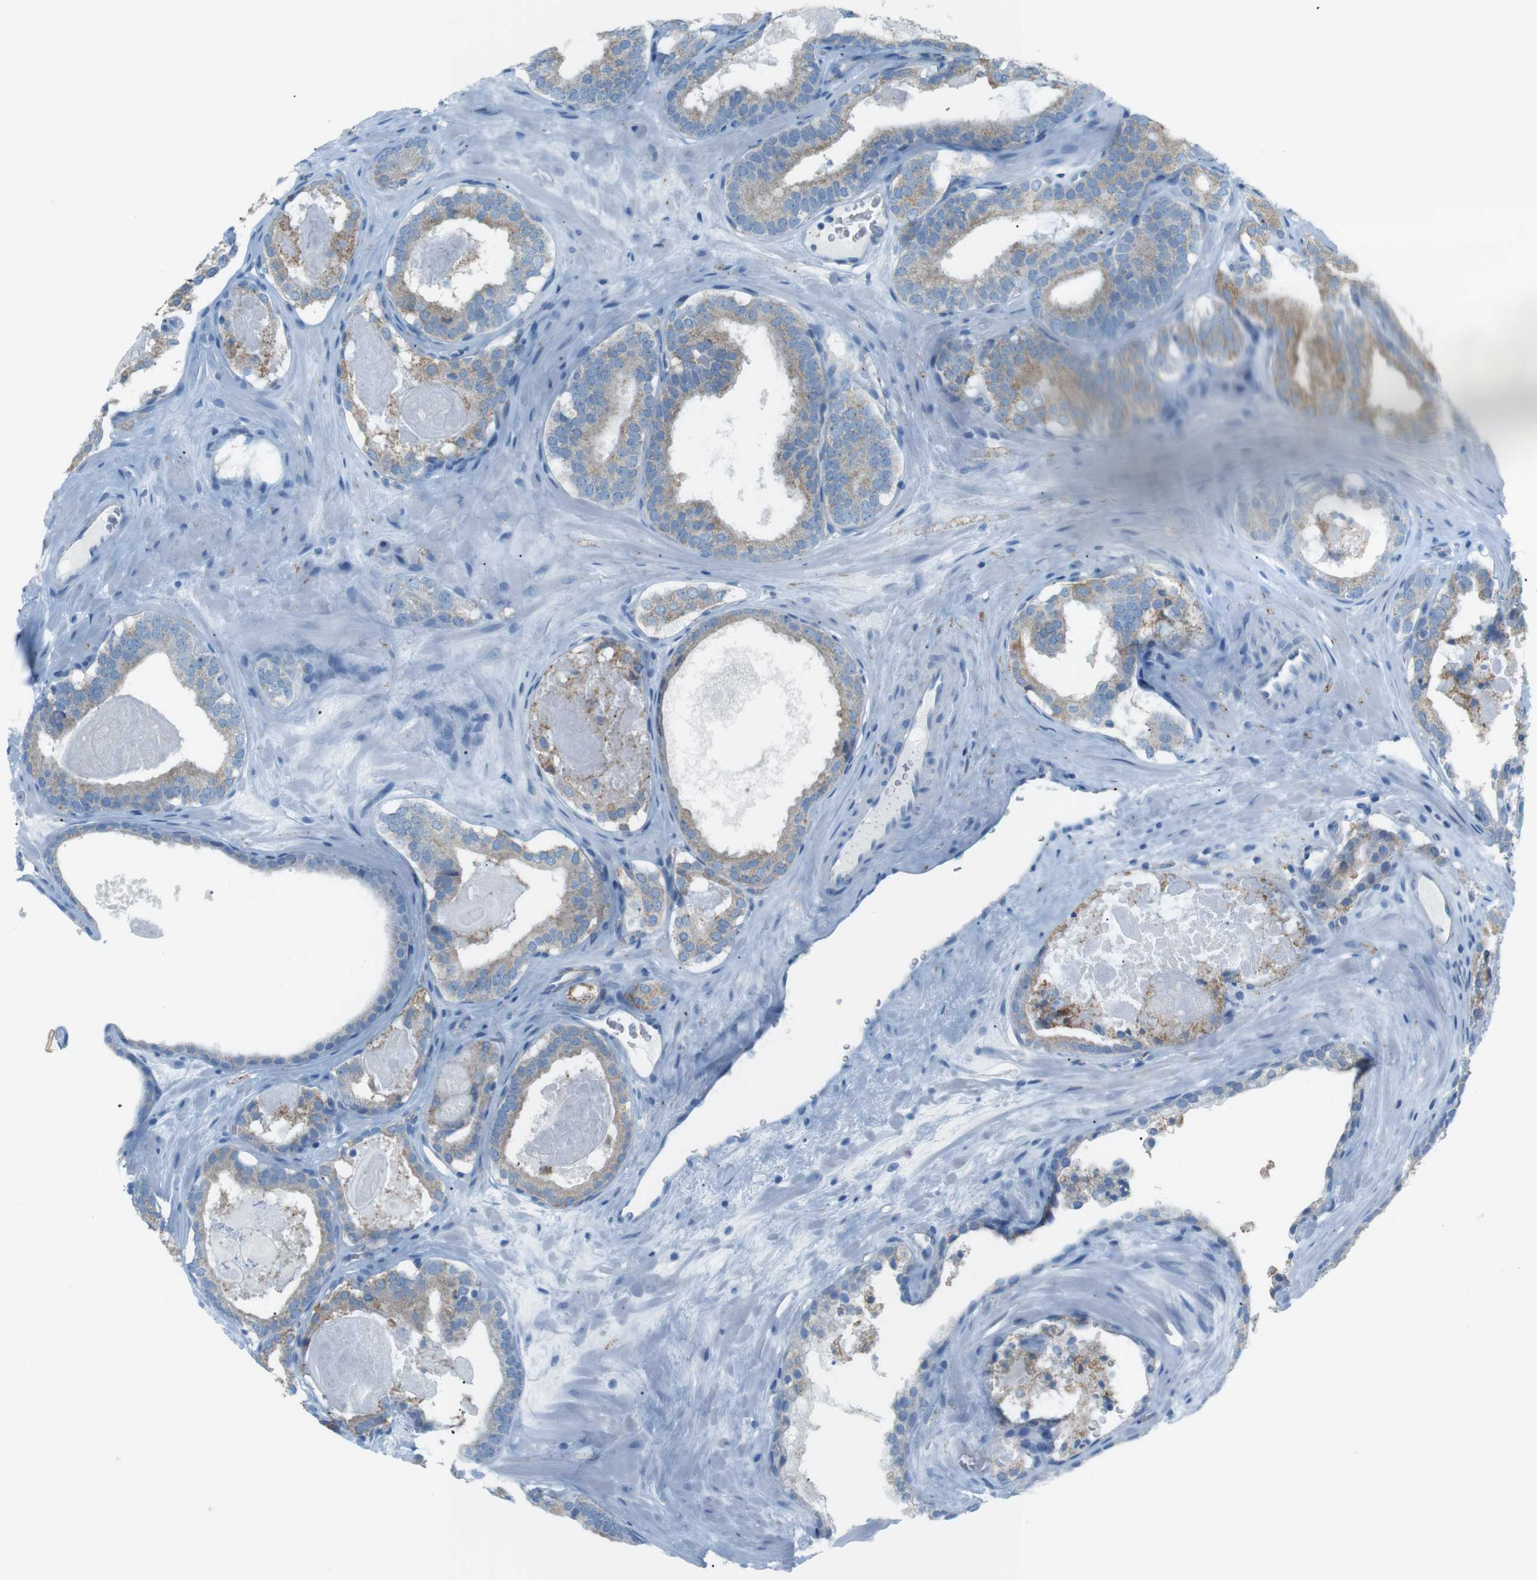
{"staining": {"intensity": "weak", "quantity": "25%-75%", "location": "cytoplasmic/membranous"}, "tissue": "prostate cancer", "cell_type": "Tumor cells", "image_type": "cancer", "snomed": [{"axis": "morphology", "description": "Adenocarcinoma, High grade"}, {"axis": "topography", "description": "Prostate"}], "caption": "Adenocarcinoma (high-grade) (prostate) stained for a protein reveals weak cytoplasmic/membranous positivity in tumor cells. (Stains: DAB in brown, nuclei in blue, Microscopy: brightfield microscopy at high magnification).", "gene": "VAMP1", "patient": {"sex": "male", "age": 60}}